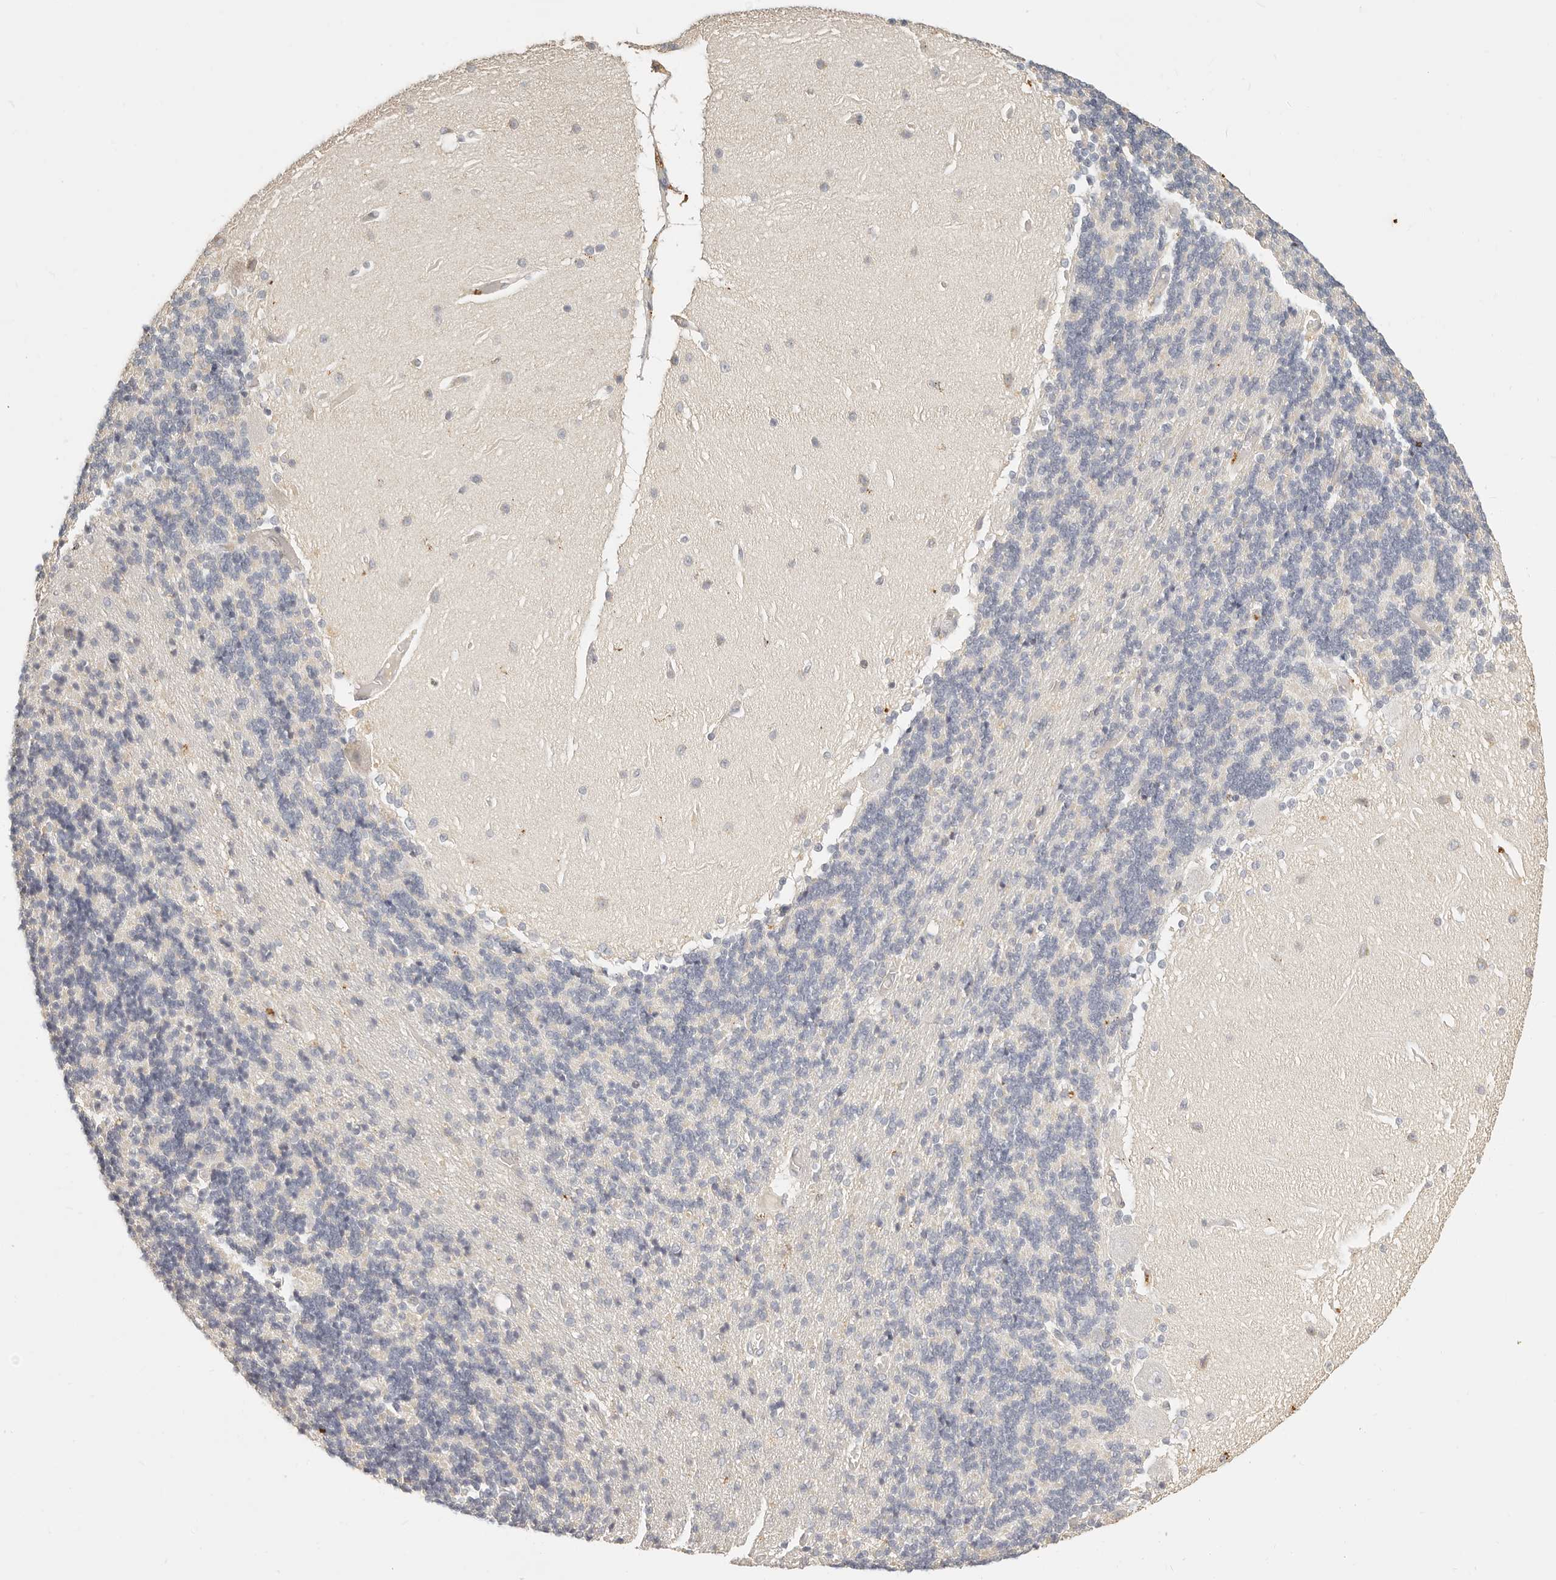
{"staining": {"intensity": "negative", "quantity": "none", "location": "none"}, "tissue": "cerebellum", "cell_type": "Cells in granular layer", "image_type": "normal", "snomed": [{"axis": "morphology", "description": "Normal tissue, NOS"}, {"axis": "topography", "description": "Cerebellum"}], "caption": "This is an immunohistochemistry image of benign human cerebellum. There is no staining in cells in granular layer.", "gene": "CNMD", "patient": {"sex": "female", "age": 54}}